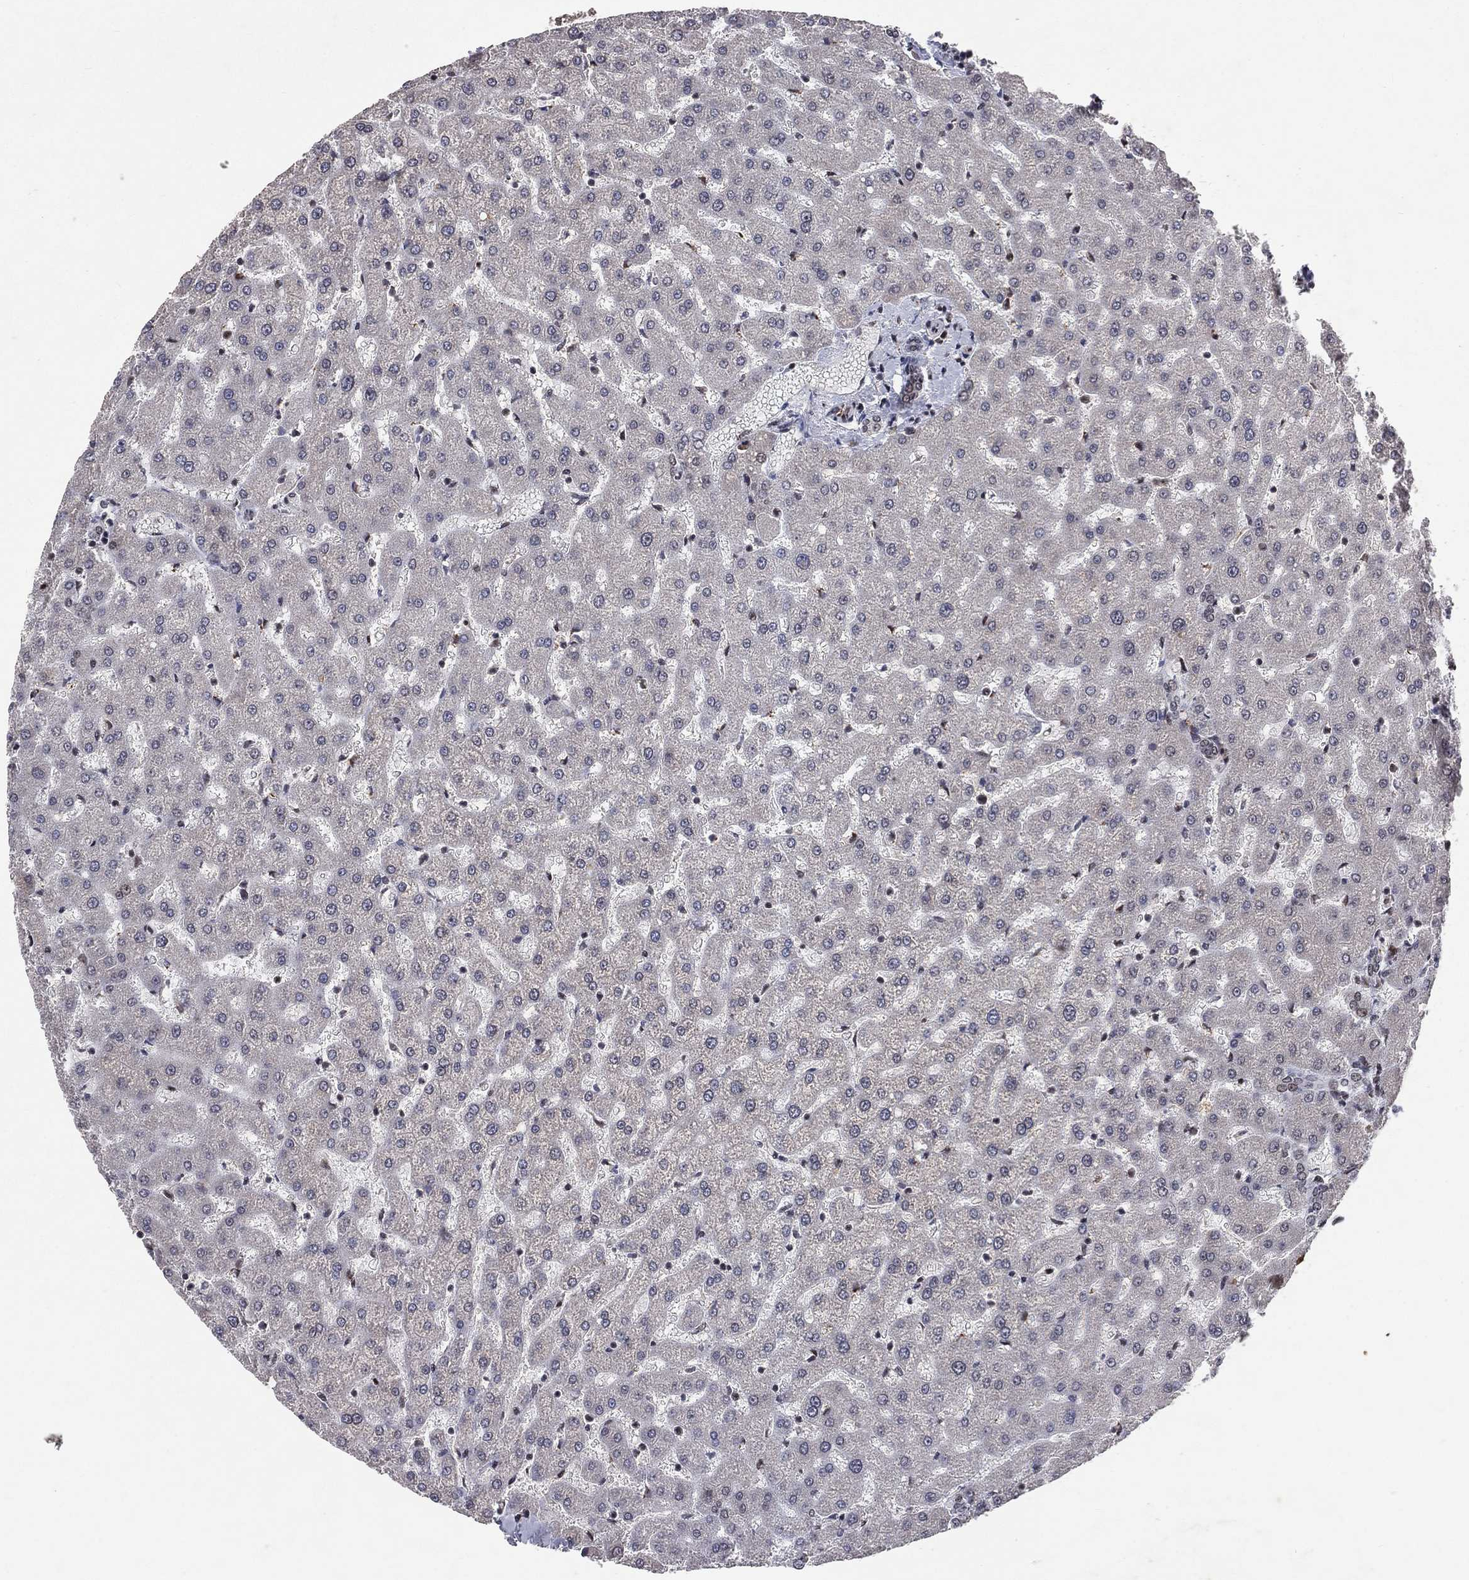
{"staining": {"intensity": "negative", "quantity": "none", "location": "none"}, "tissue": "liver", "cell_type": "Cholangiocytes", "image_type": "normal", "snomed": [{"axis": "morphology", "description": "Normal tissue, NOS"}, {"axis": "topography", "description": "Liver"}], "caption": "A photomicrograph of liver stained for a protein reveals no brown staining in cholangiocytes. Brightfield microscopy of immunohistochemistry (IHC) stained with DAB (brown) and hematoxylin (blue), captured at high magnification.", "gene": "DMAP1", "patient": {"sex": "female", "age": 50}}